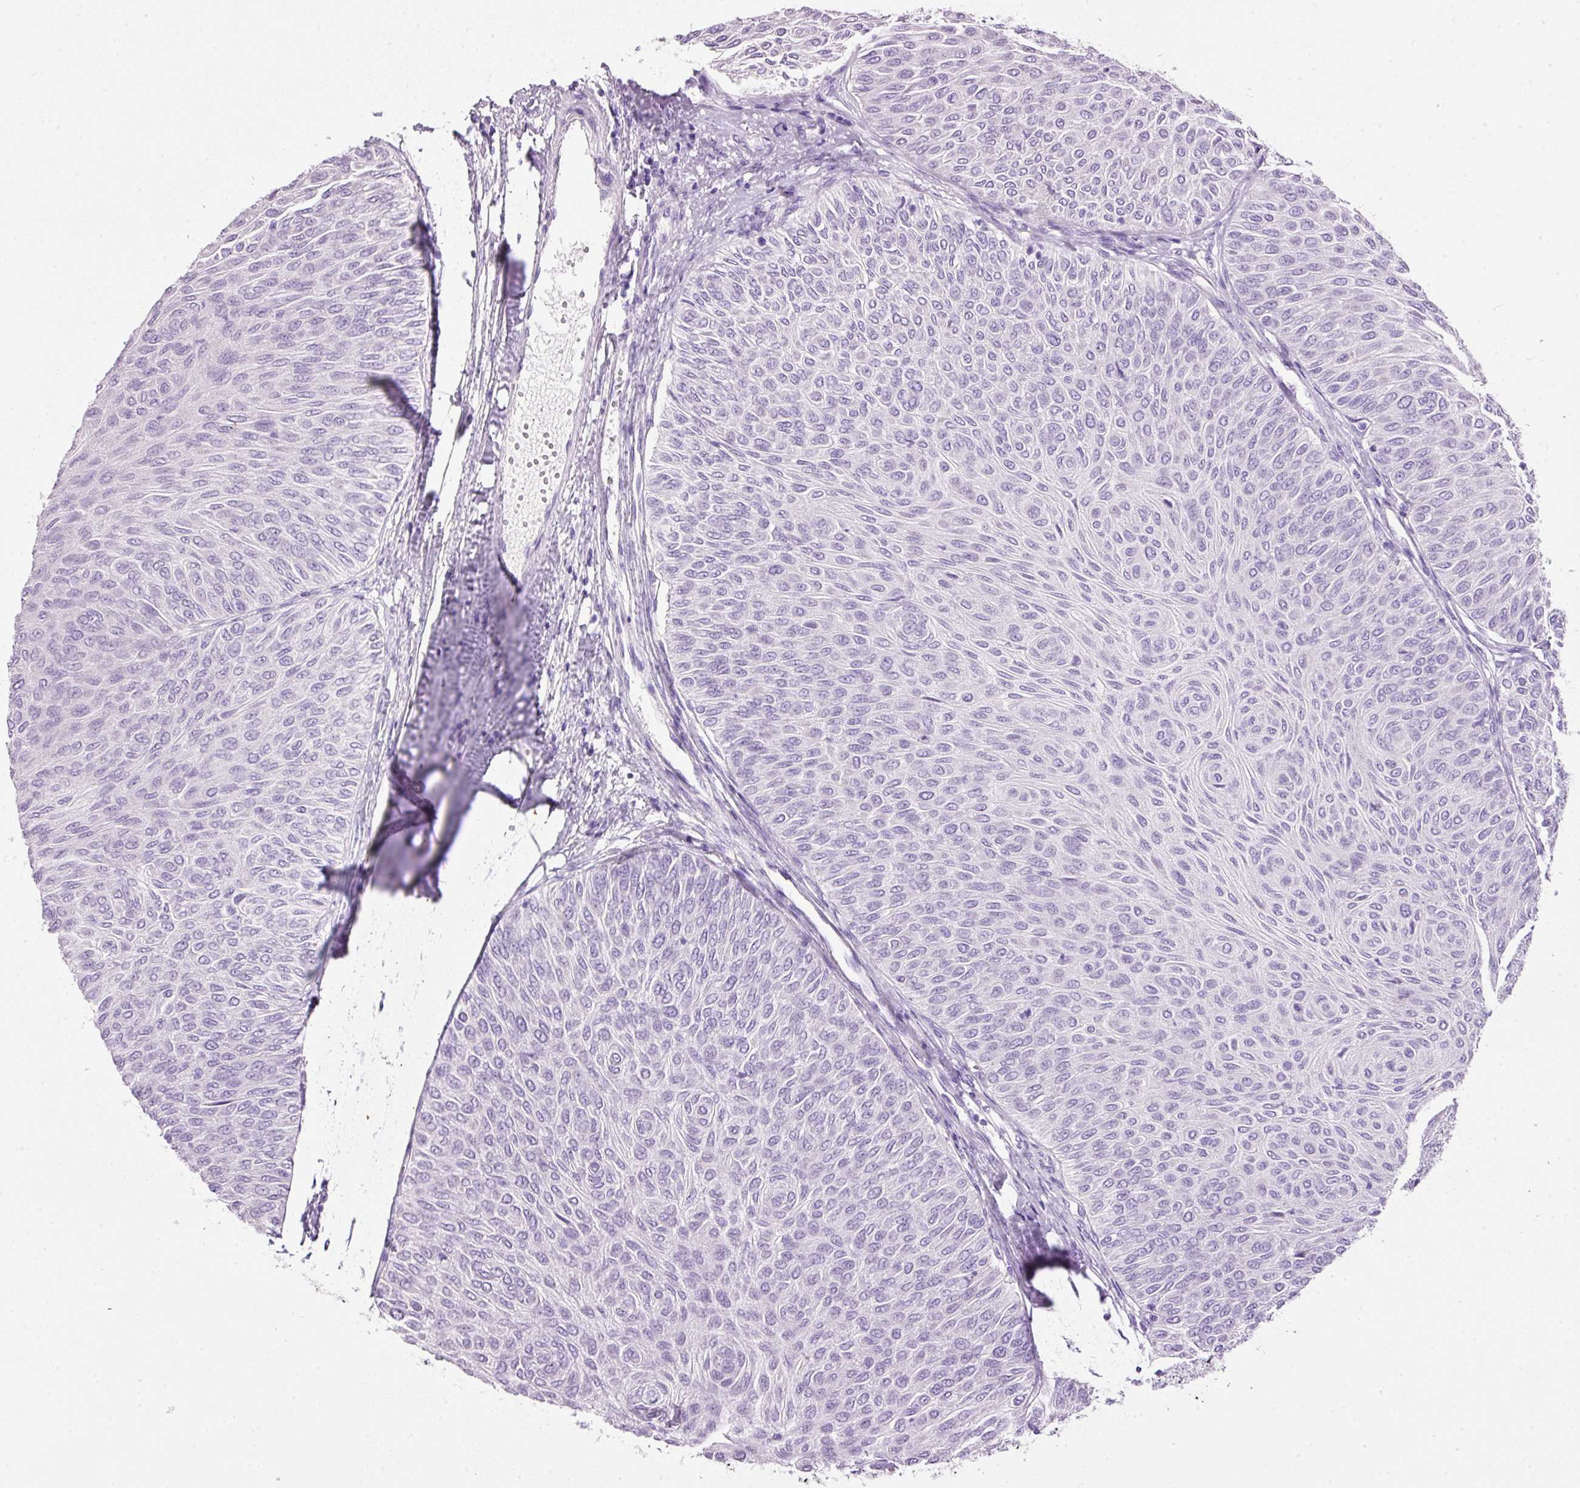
{"staining": {"intensity": "negative", "quantity": "none", "location": "none"}, "tissue": "urothelial cancer", "cell_type": "Tumor cells", "image_type": "cancer", "snomed": [{"axis": "morphology", "description": "Urothelial carcinoma, Low grade"}, {"axis": "topography", "description": "Urinary bladder"}], "caption": "There is no significant staining in tumor cells of urothelial carcinoma (low-grade).", "gene": "BSND", "patient": {"sex": "male", "age": 78}}